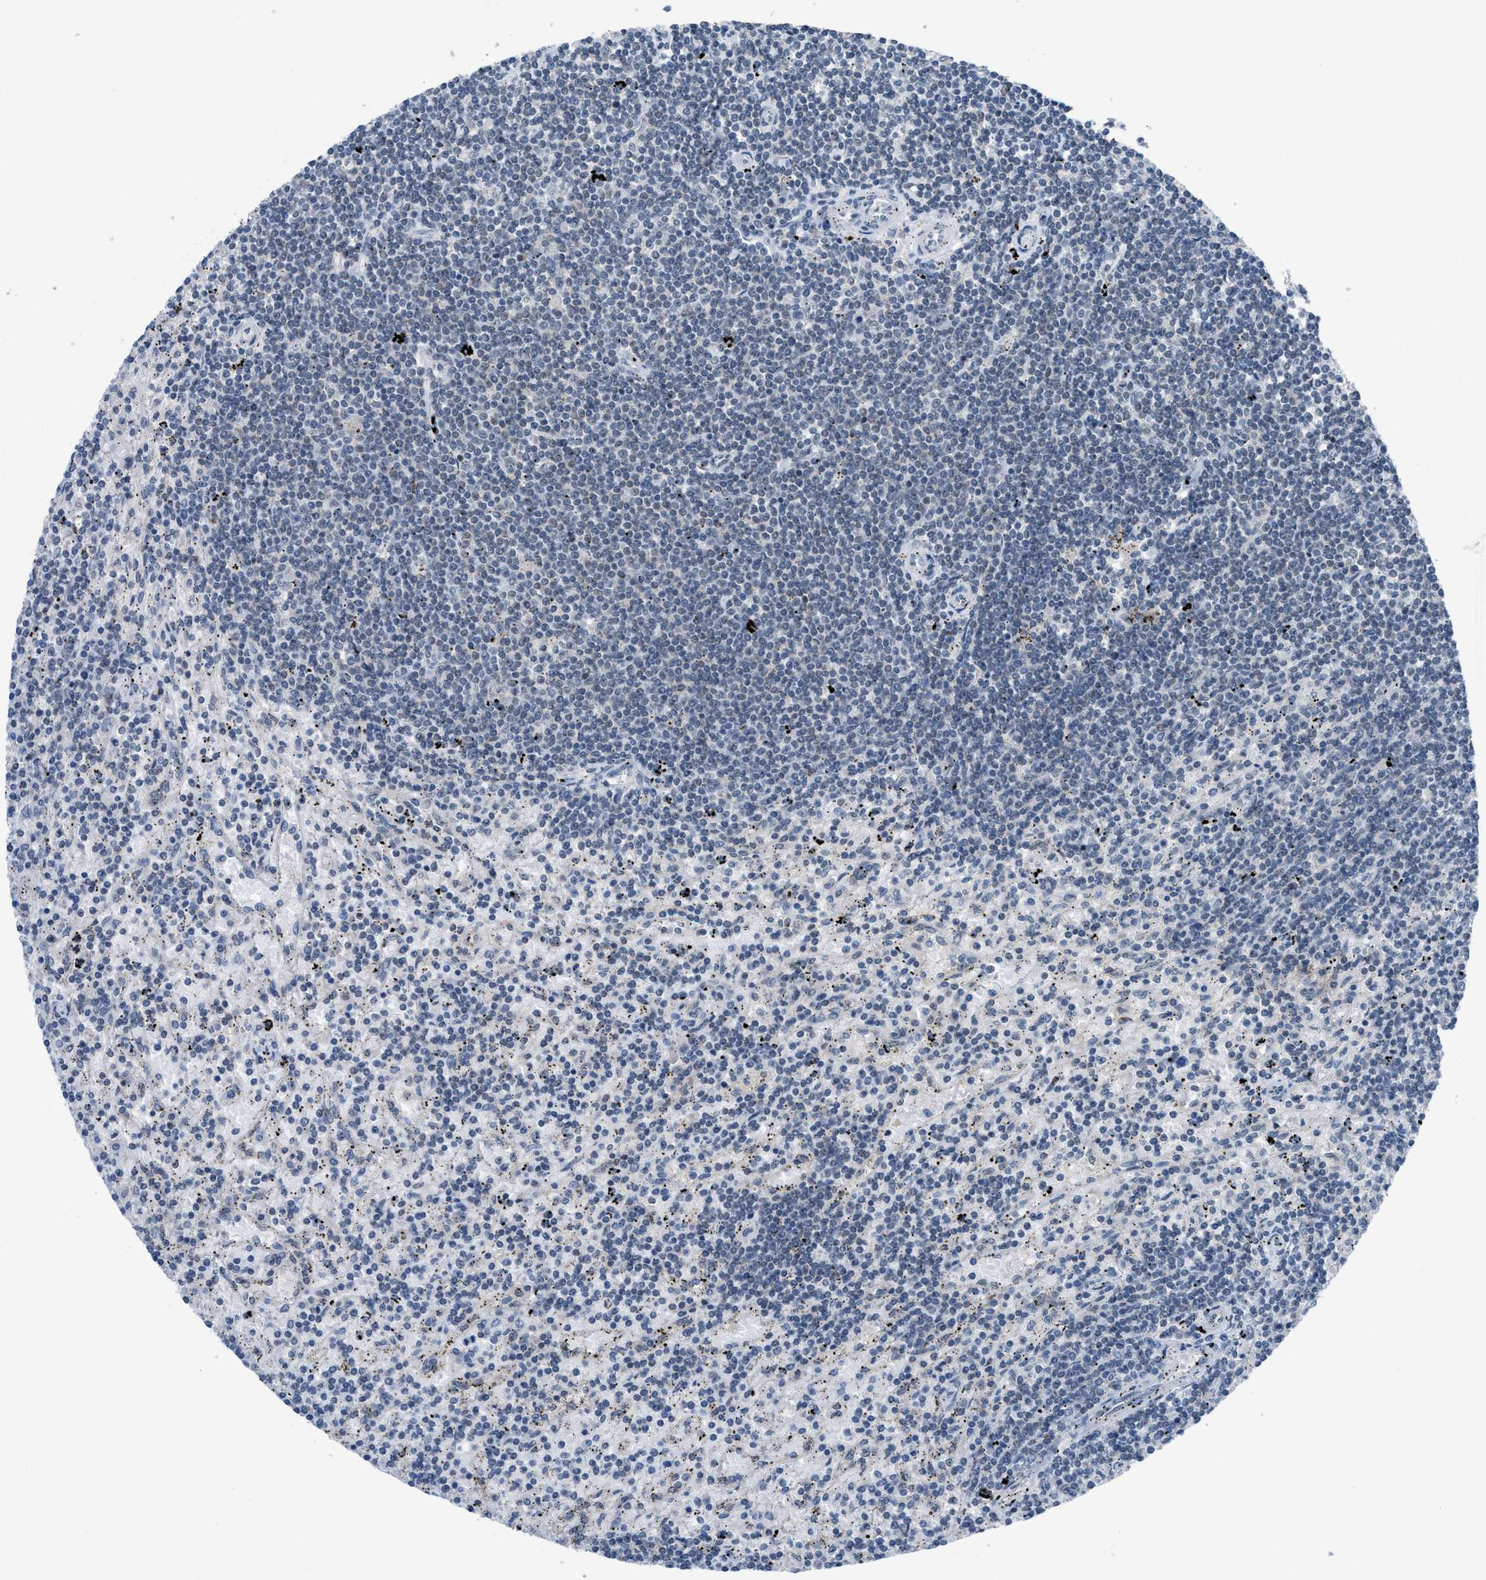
{"staining": {"intensity": "negative", "quantity": "none", "location": "none"}, "tissue": "lymphoma", "cell_type": "Tumor cells", "image_type": "cancer", "snomed": [{"axis": "morphology", "description": "Malignant lymphoma, non-Hodgkin's type, Low grade"}, {"axis": "topography", "description": "Spleen"}], "caption": "This is an immunohistochemistry photomicrograph of malignant lymphoma, non-Hodgkin's type (low-grade). There is no expression in tumor cells.", "gene": "ANAPC11", "patient": {"sex": "male", "age": 76}}